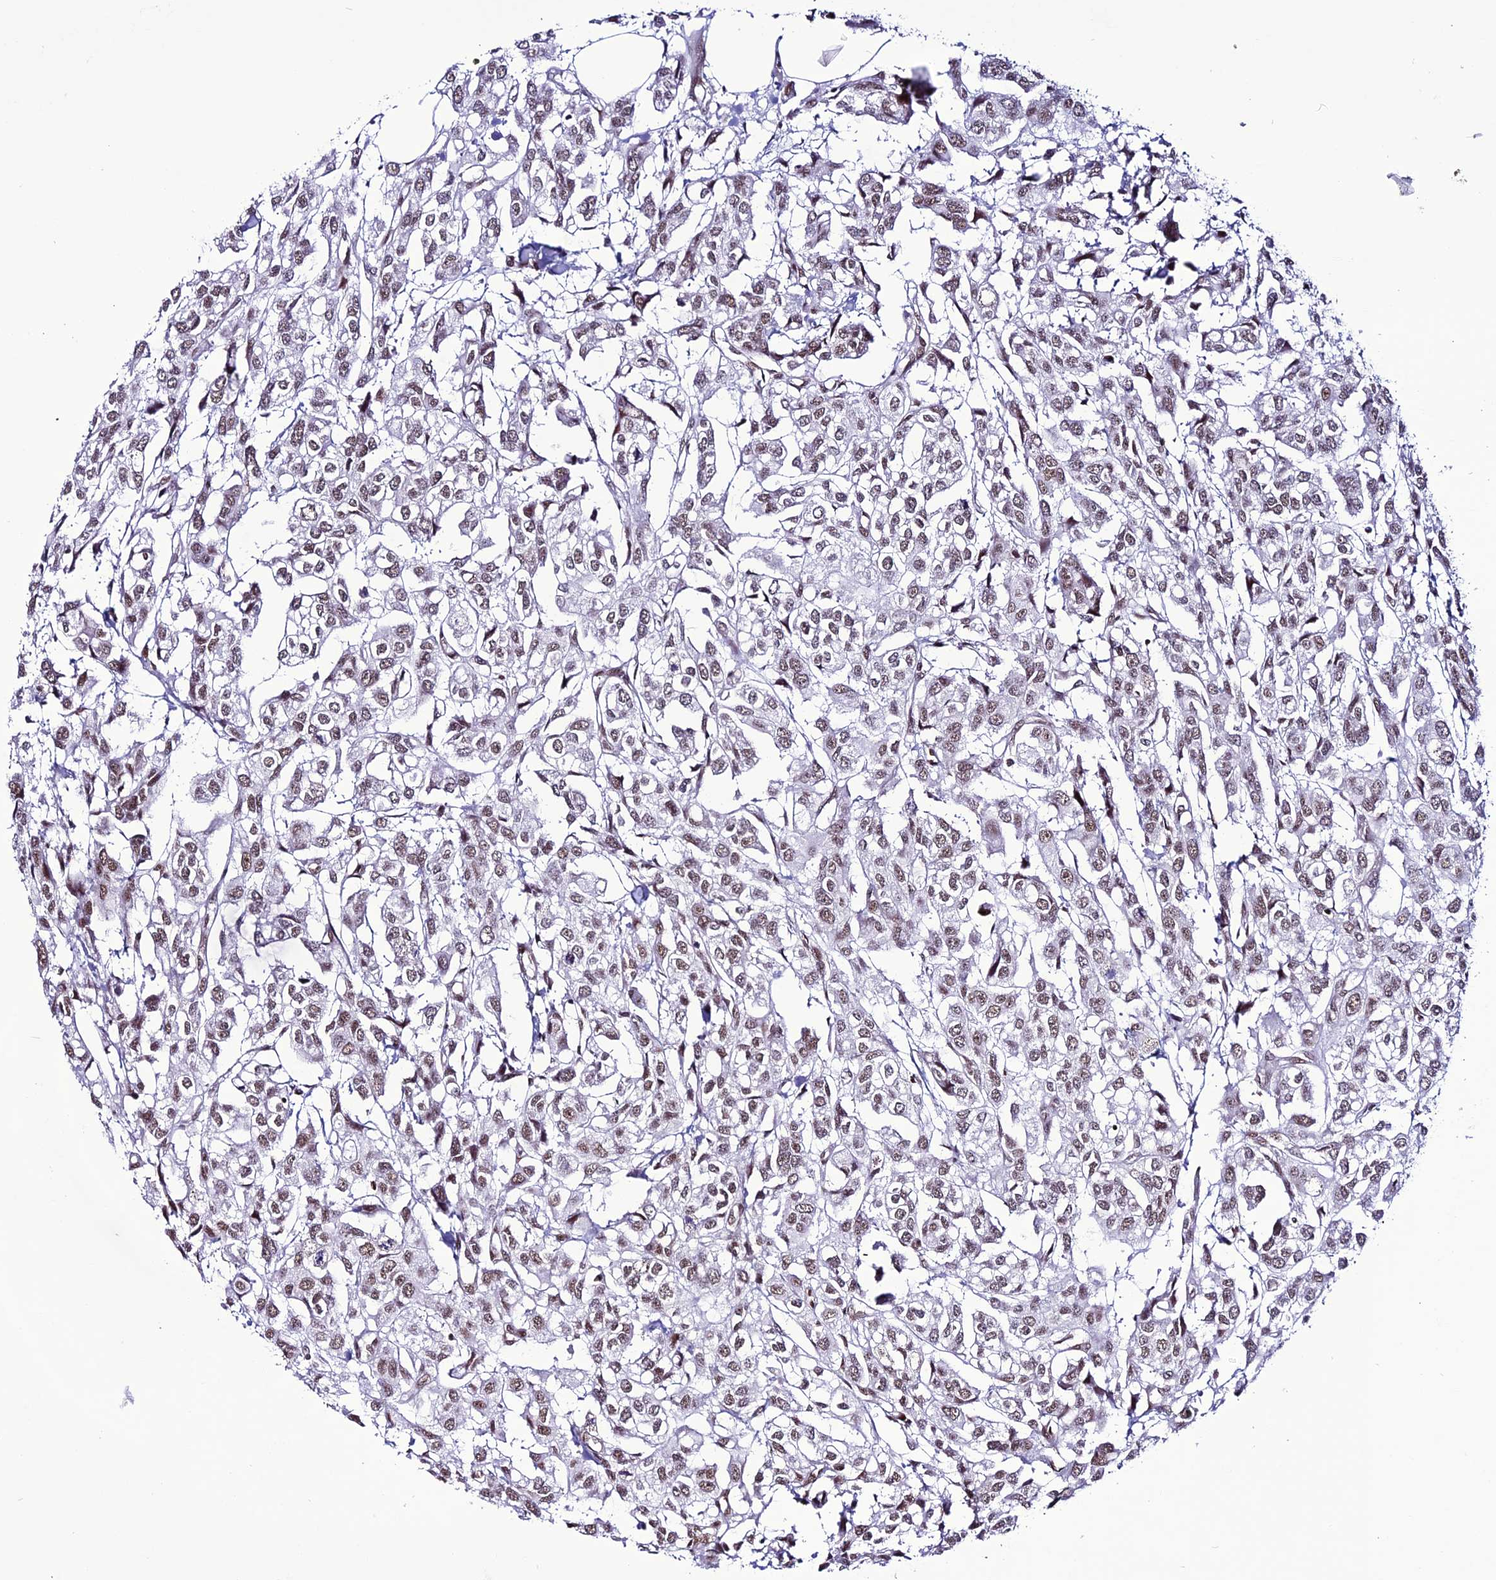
{"staining": {"intensity": "moderate", "quantity": ">75%", "location": "nuclear"}, "tissue": "urothelial cancer", "cell_type": "Tumor cells", "image_type": "cancer", "snomed": [{"axis": "morphology", "description": "Urothelial carcinoma, High grade"}, {"axis": "topography", "description": "Urinary bladder"}], "caption": "Immunohistochemistry micrograph of human urothelial cancer stained for a protein (brown), which reveals medium levels of moderate nuclear staining in approximately >75% of tumor cells.", "gene": "U2AF1", "patient": {"sex": "male", "age": 67}}